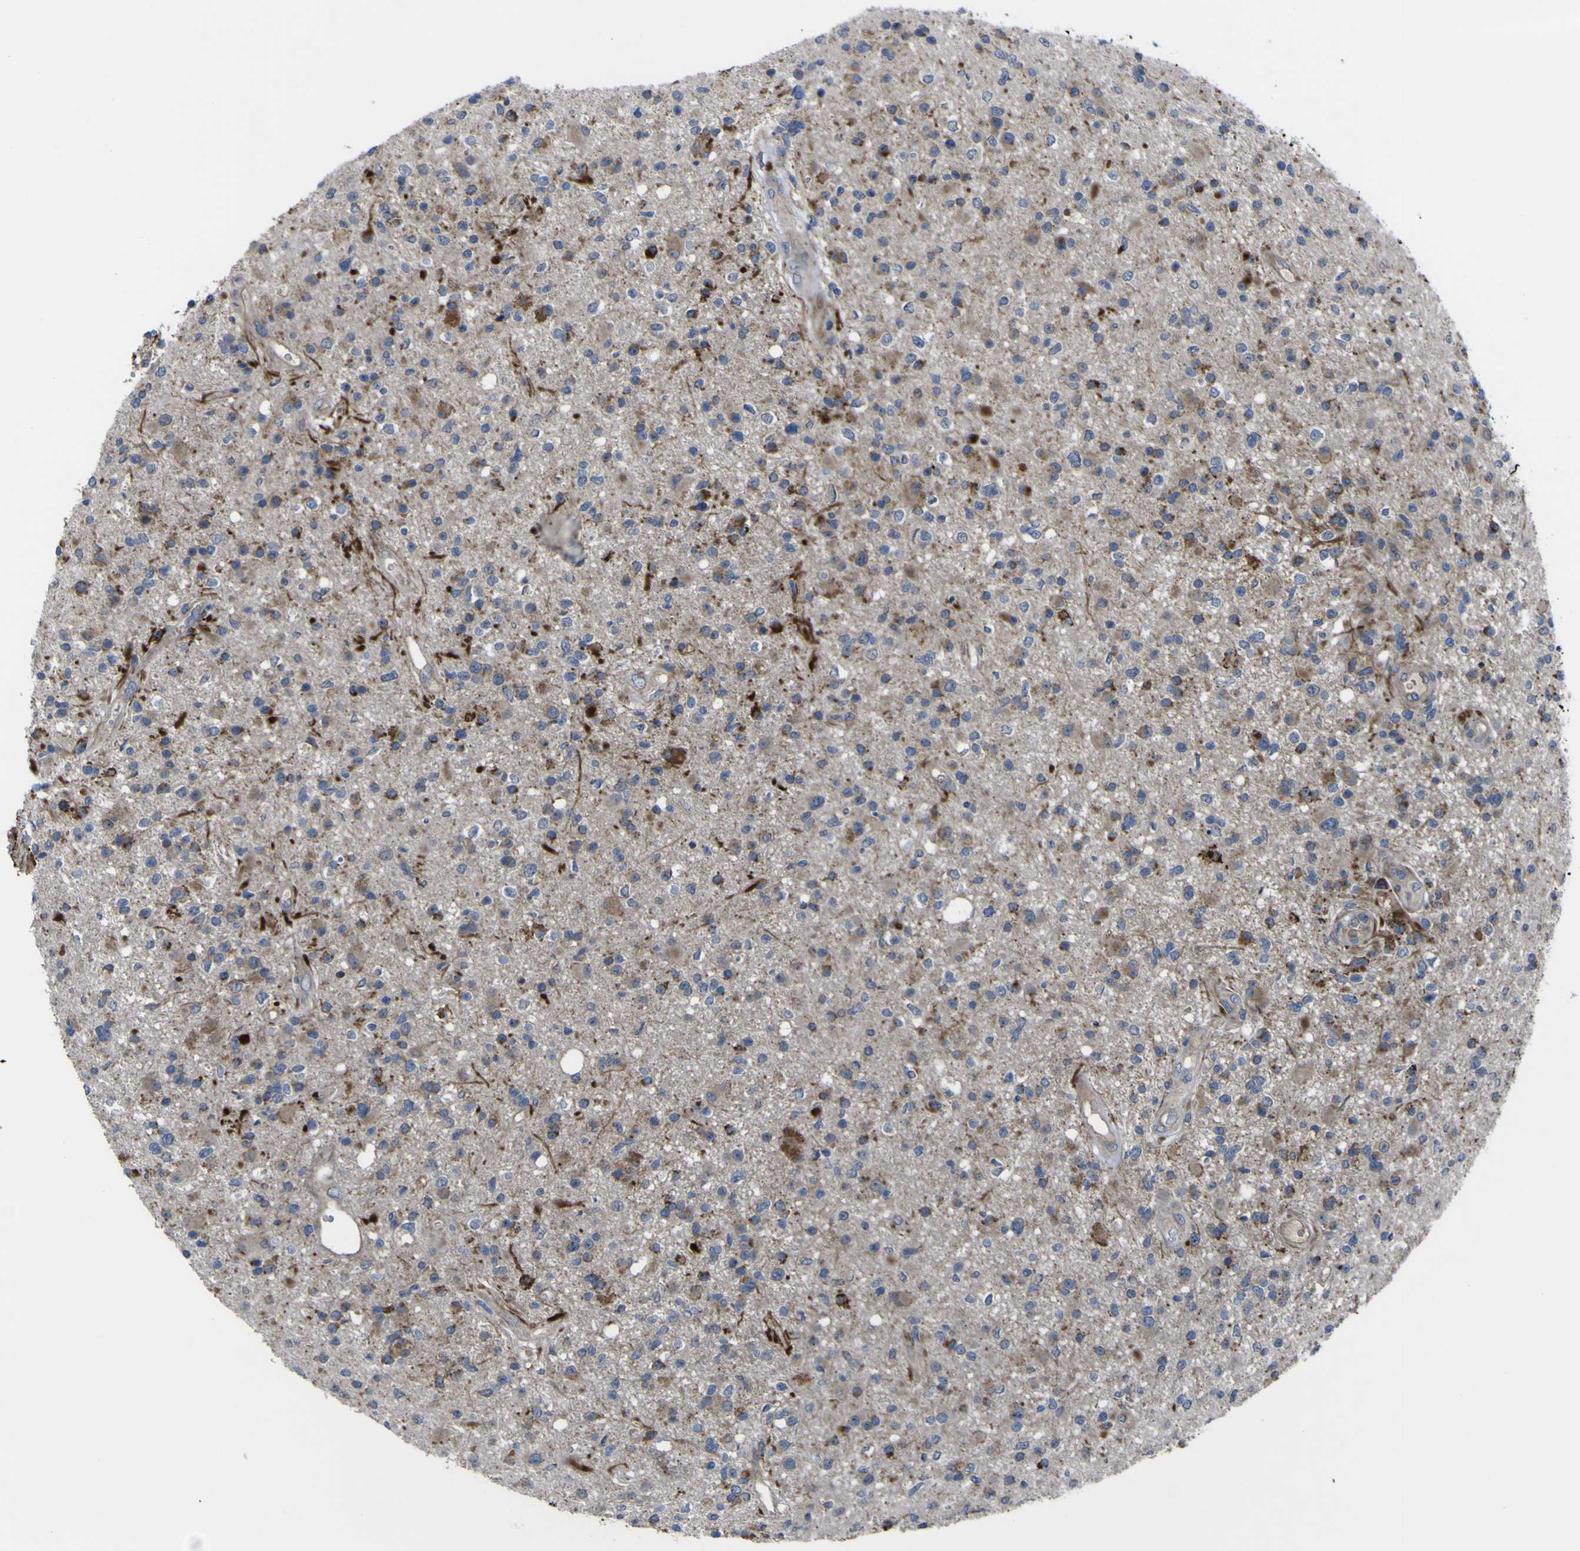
{"staining": {"intensity": "moderate", "quantity": "25%-75%", "location": "cytoplasmic/membranous"}, "tissue": "glioma", "cell_type": "Tumor cells", "image_type": "cancer", "snomed": [{"axis": "morphology", "description": "Glioma, malignant, High grade"}, {"axis": "topography", "description": "Brain"}], "caption": "An image of glioma stained for a protein shows moderate cytoplasmic/membranous brown staining in tumor cells. (Stains: DAB in brown, nuclei in blue, Microscopy: brightfield microscopy at high magnification).", "gene": "GPLD1", "patient": {"sex": "male", "age": 33}}